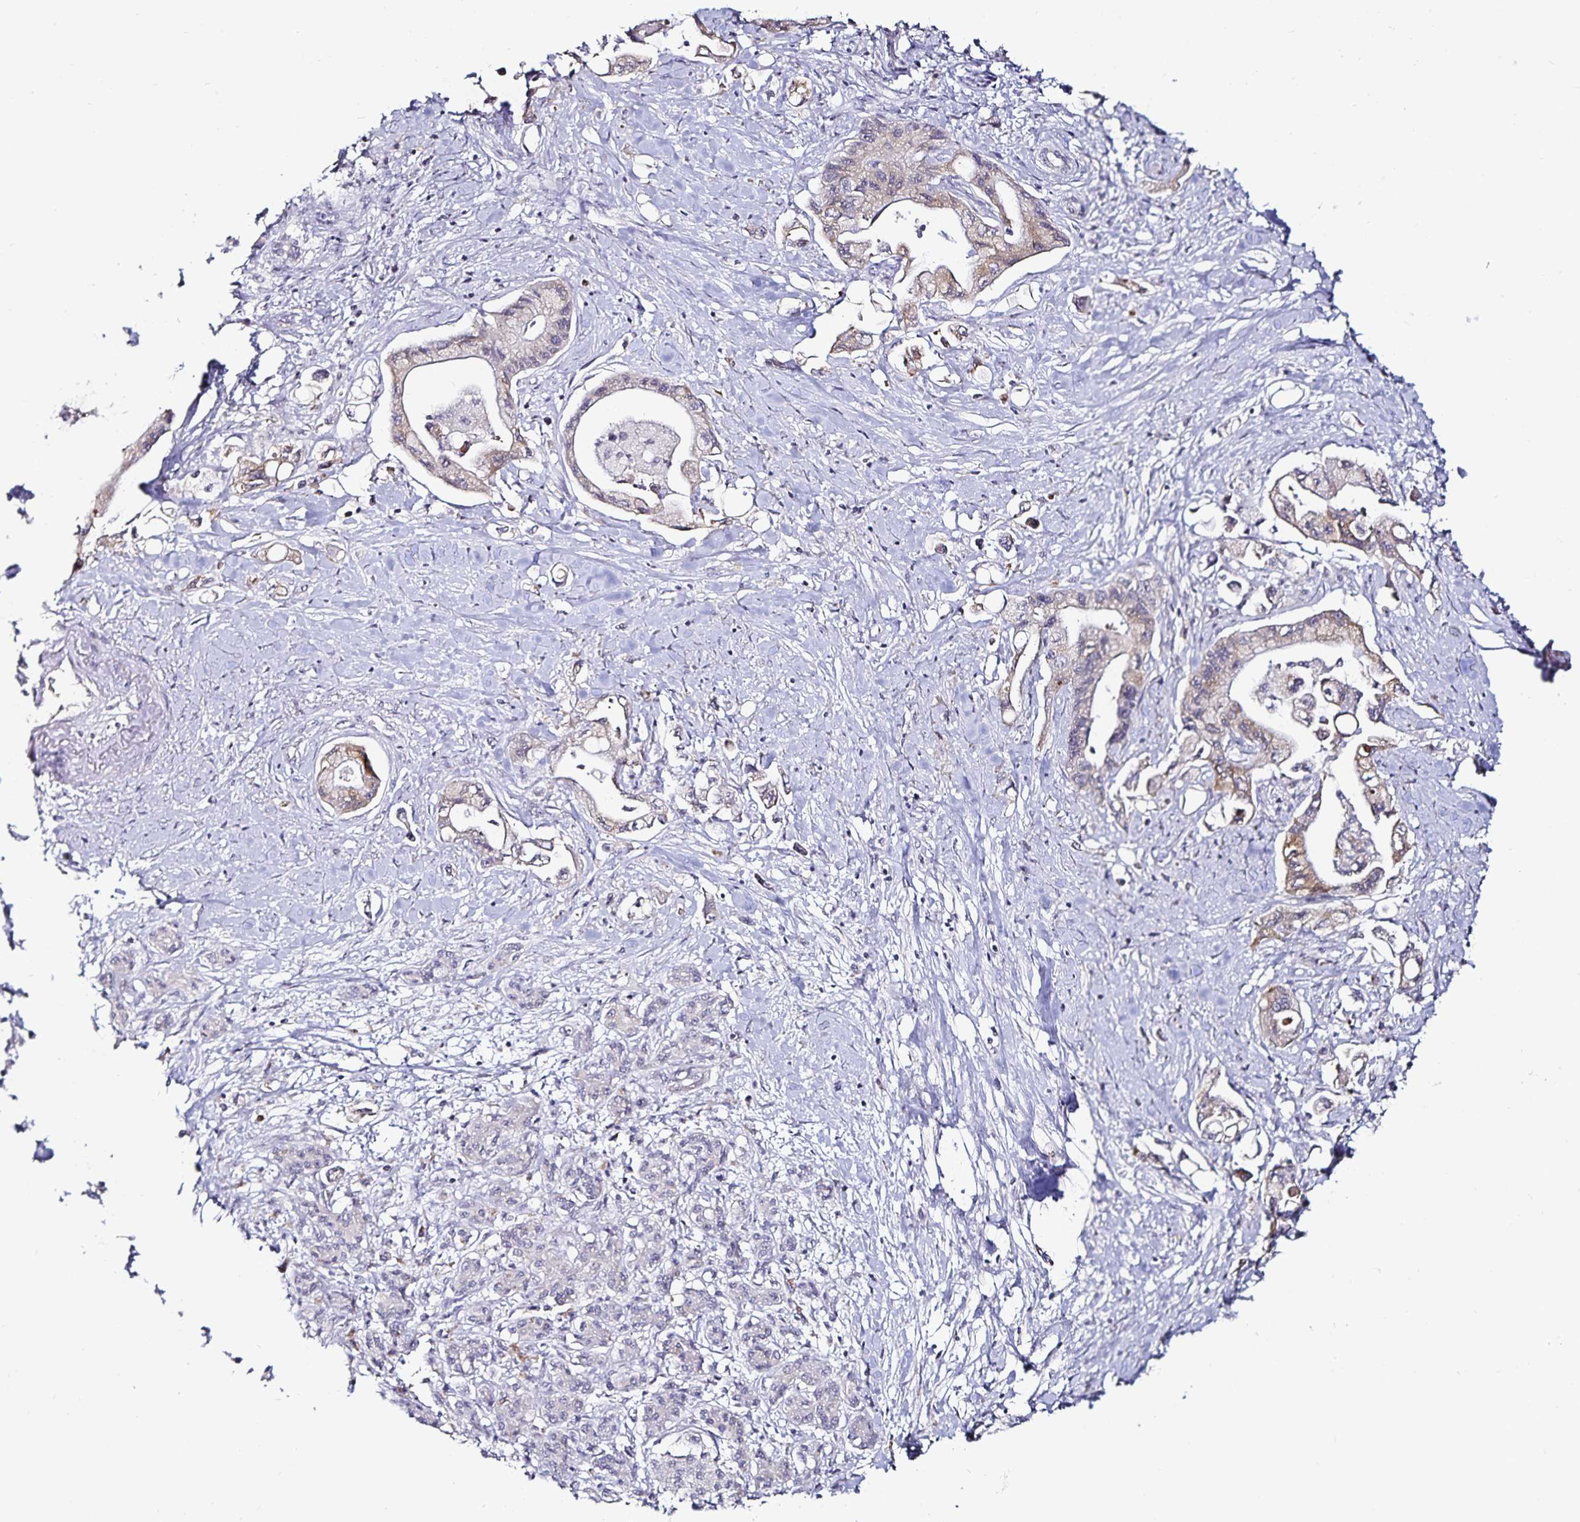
{"staining": {"intensity": "weak", "quantity": "25%-75%", "location": "cytoplasmic/membranous"}, "tissue": "pancreatic cancer", "cell_type": "Tumor cells", "image_type": "cancer", "snomed": [{"axis": "morphology", "description": "Adenocarcinoma, NOS"}, {"axis": "topography", "description": "Pancreas"}], "caption": "This image exhibits pancreatic cancer (adenocarcinoma) stained with immunohistochemistry to label a protein in brown. The cytoplasmic/membranous of tumor cells show weak positivity for the protein. Nuclei are counter-stained blue.", "gene": "ACSL5", "patient": {"sex": "male", "age": 61}}